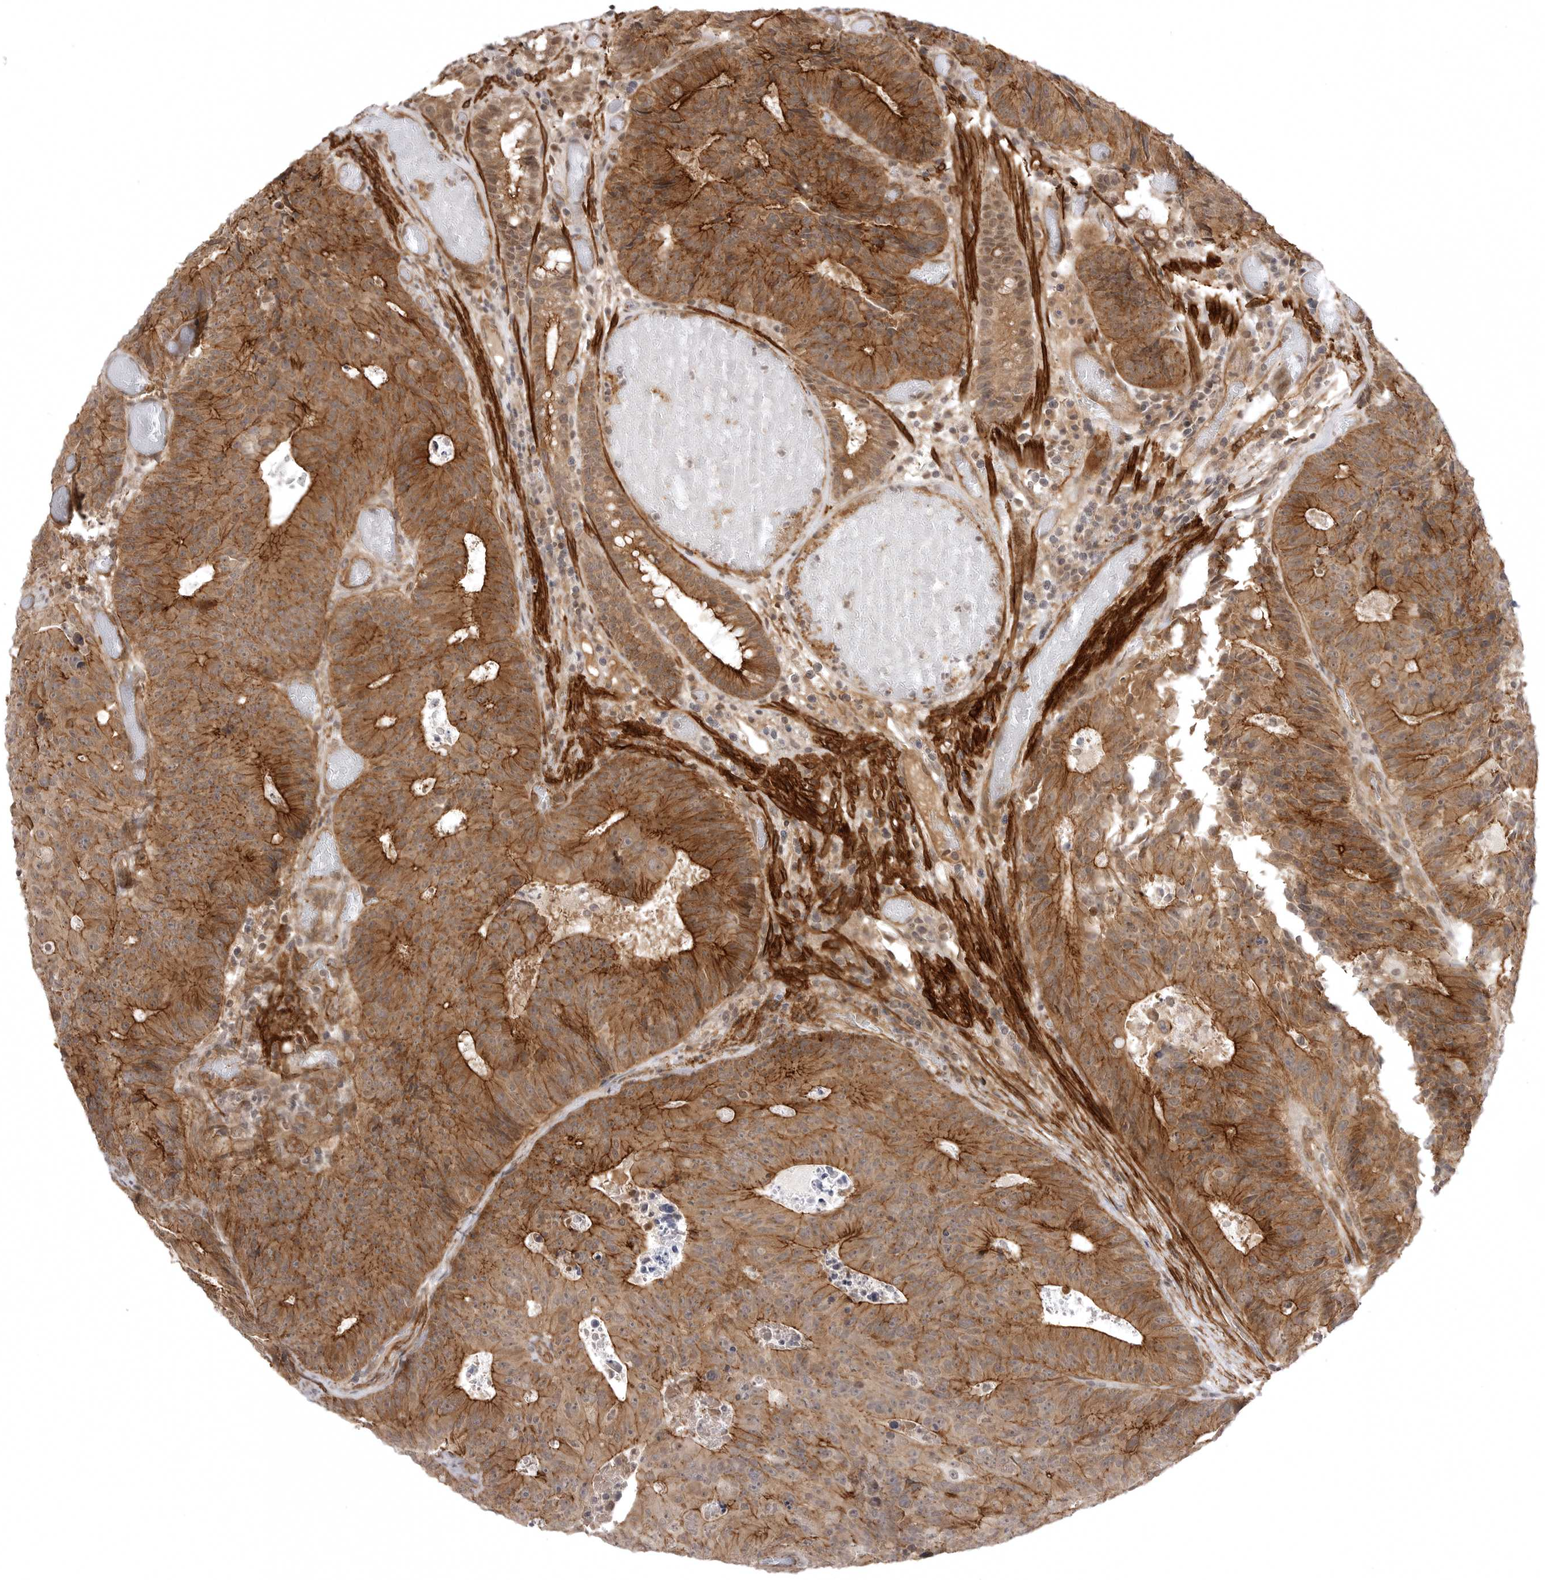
{"staining": {"intensity": "moderate", "quantity": ">75%", "location": "cytoplasmic/membranous"}, "tissue": "colorectal cancer", "cell_type": "Tumor cells", "image_type": "cancer", "snomed": [{"axis": "morphology", "description": "Adenocarcinoma, NOS"}, {"axis": "topography", "description": "Colon"}], "caption": "There is medium levels of moderate cytoplasmic/membranous expression in tumor cells of colorectal cancer (adenocarcinoma), as demonstrated by immunohistochemical staining (brown color).", "gene": "SORBS1", "patient": {"sex": "male", "age": 87}}